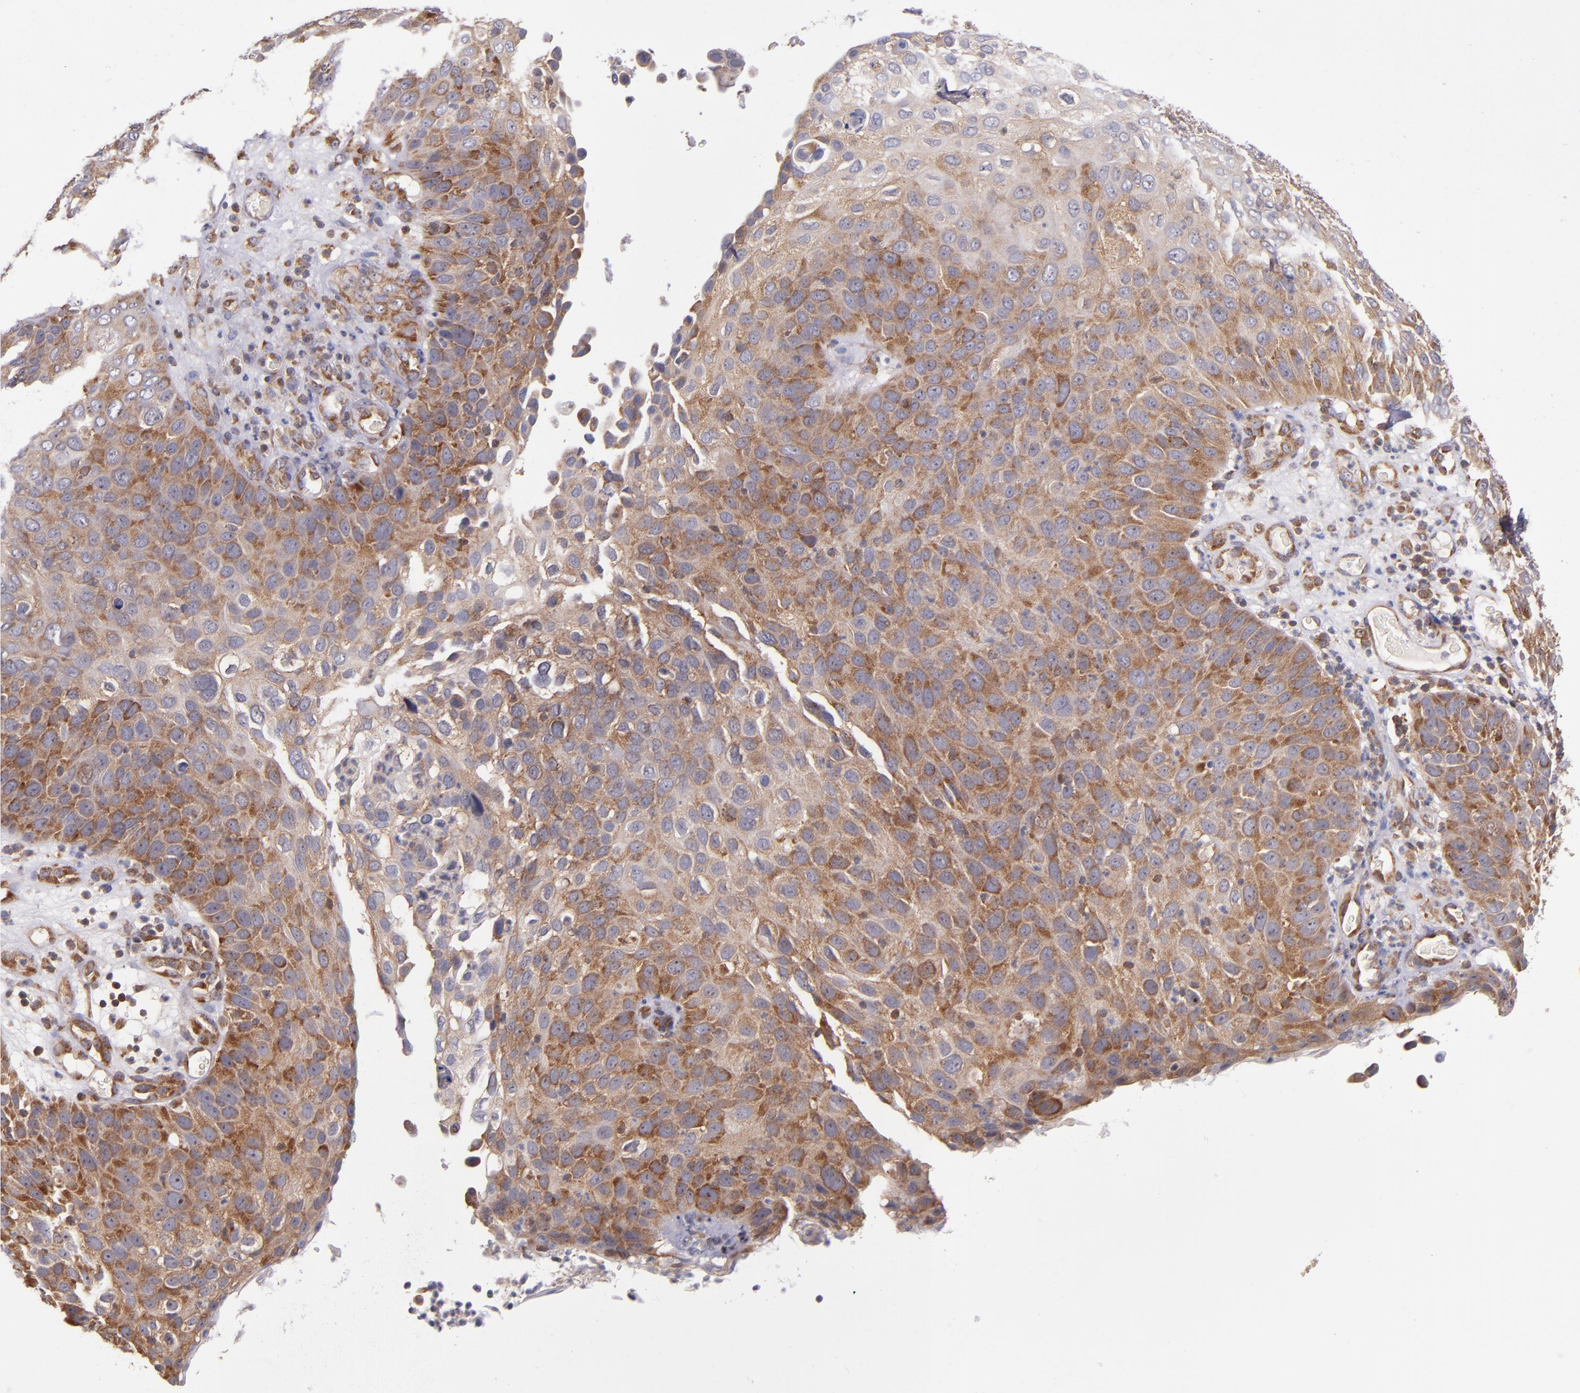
{"staining": {"intensity": "strong", "quantity": ">75%", "location": "cytoplasmic/membranous"}, "tissue": "skin cancer", "cell_type": "Tumor cells", "image_type": "cancer", "snomed": [{"axis": "morphology", "description": "Squamous cell carcinoma, NOS"}, {"axis": "topography", "description": "Skin"}], "caption": "Tumor cells exhibit high levels of strong cytoplasmic/membranous staining in approximately >75% of cells in skin cancer (squamous cell carcinoma).", "gene": "EIF4ENIF1", "patient": {"sex": "male", "age": 87}}